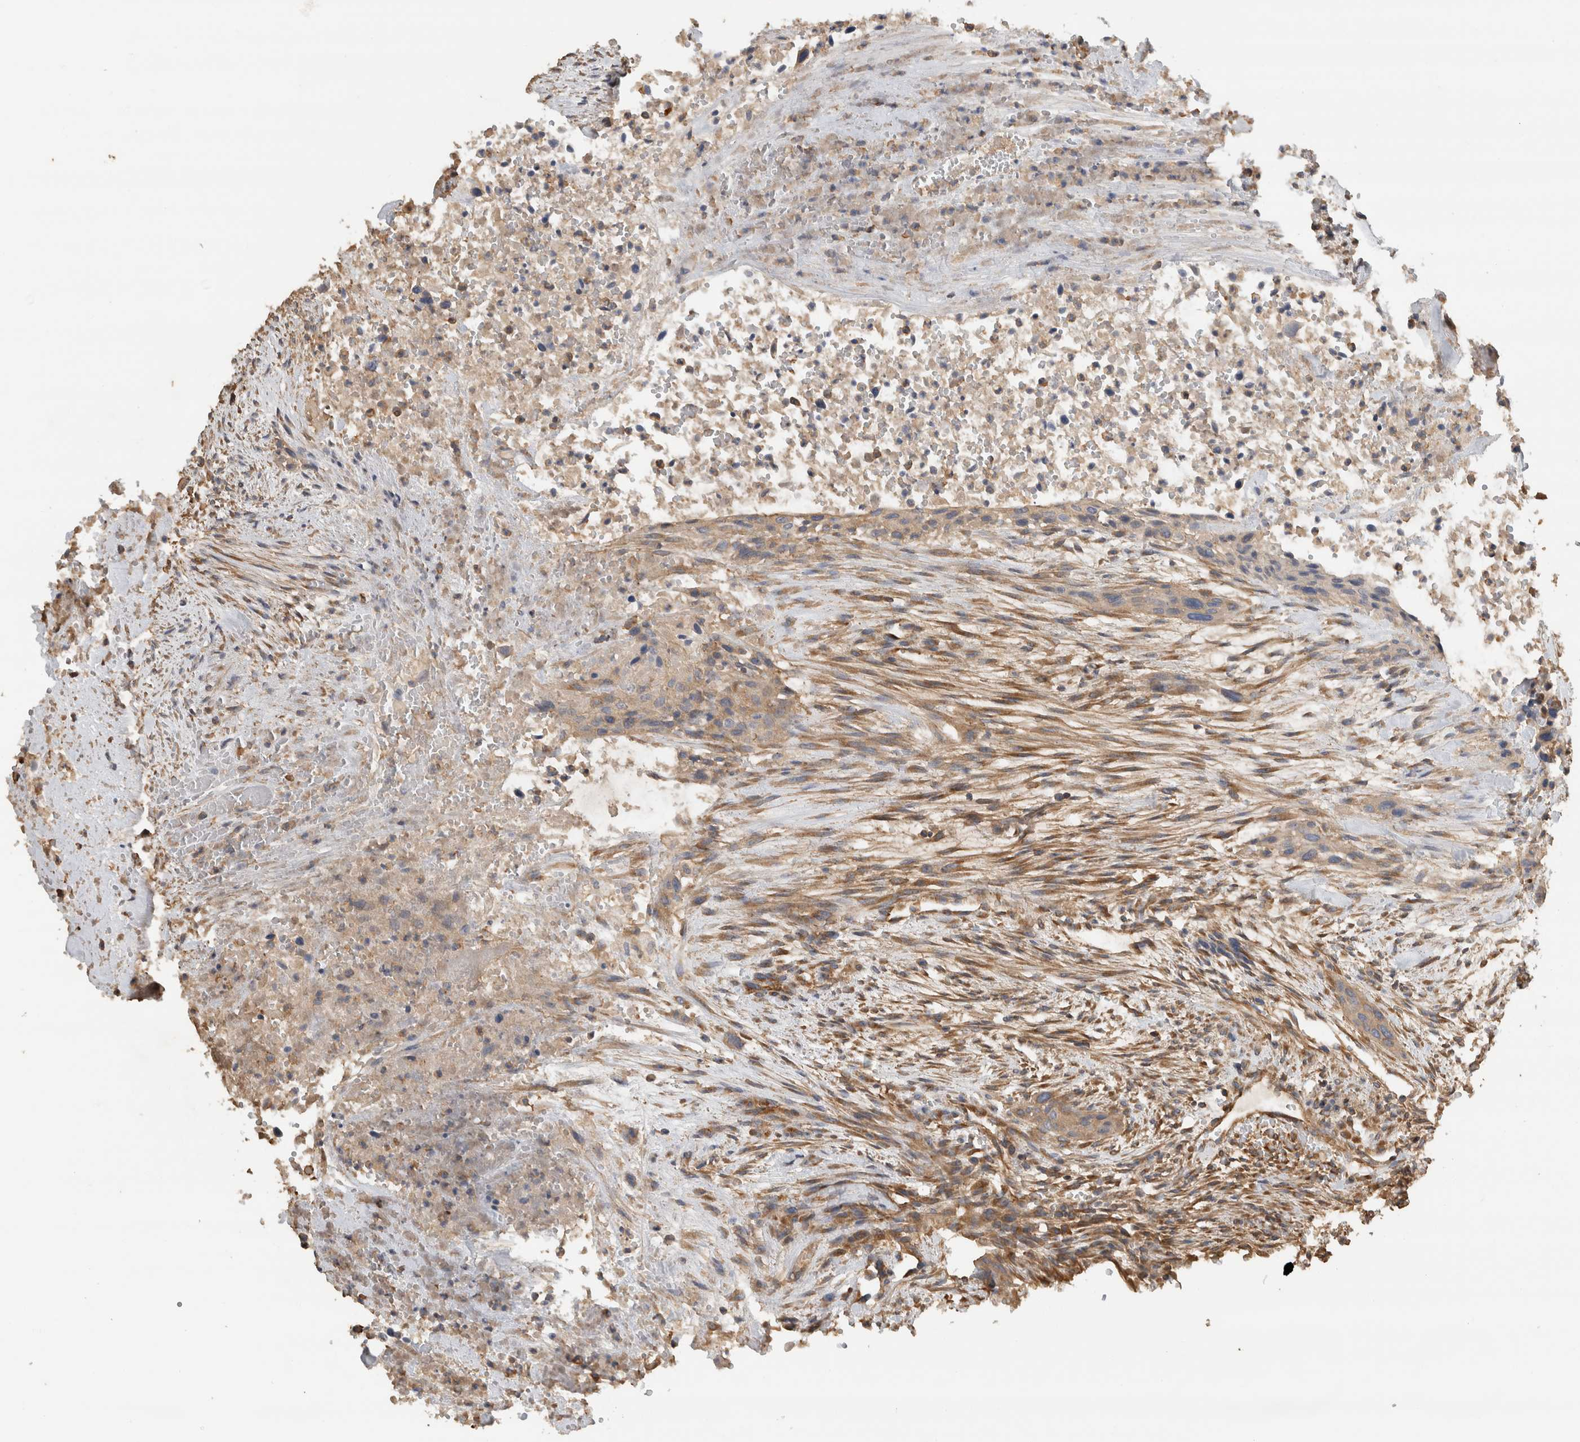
{"staining": {"intensity": "weak", "quantity": ">75%", "location": "cytoplasmic/membranous"}, "tissue": "urothelial cancer", "cell_type": "Tumor cells", "image_type": "cancer", "snomed": [{"axis": "morphology", "description": "Urothelial carcinoma, High grade"}, {"axis": "topography", "description": "Urinary bladder"}], "caption": "Urothelial carcinoma (high-grade) tissue reveals weak cytoplasmic/membranous staining in approximately >75% of tumor cells, visualized by immunohistochemistry.", "gene": "EIF4G3", "patient": {"sex": "male", "age": 35}}